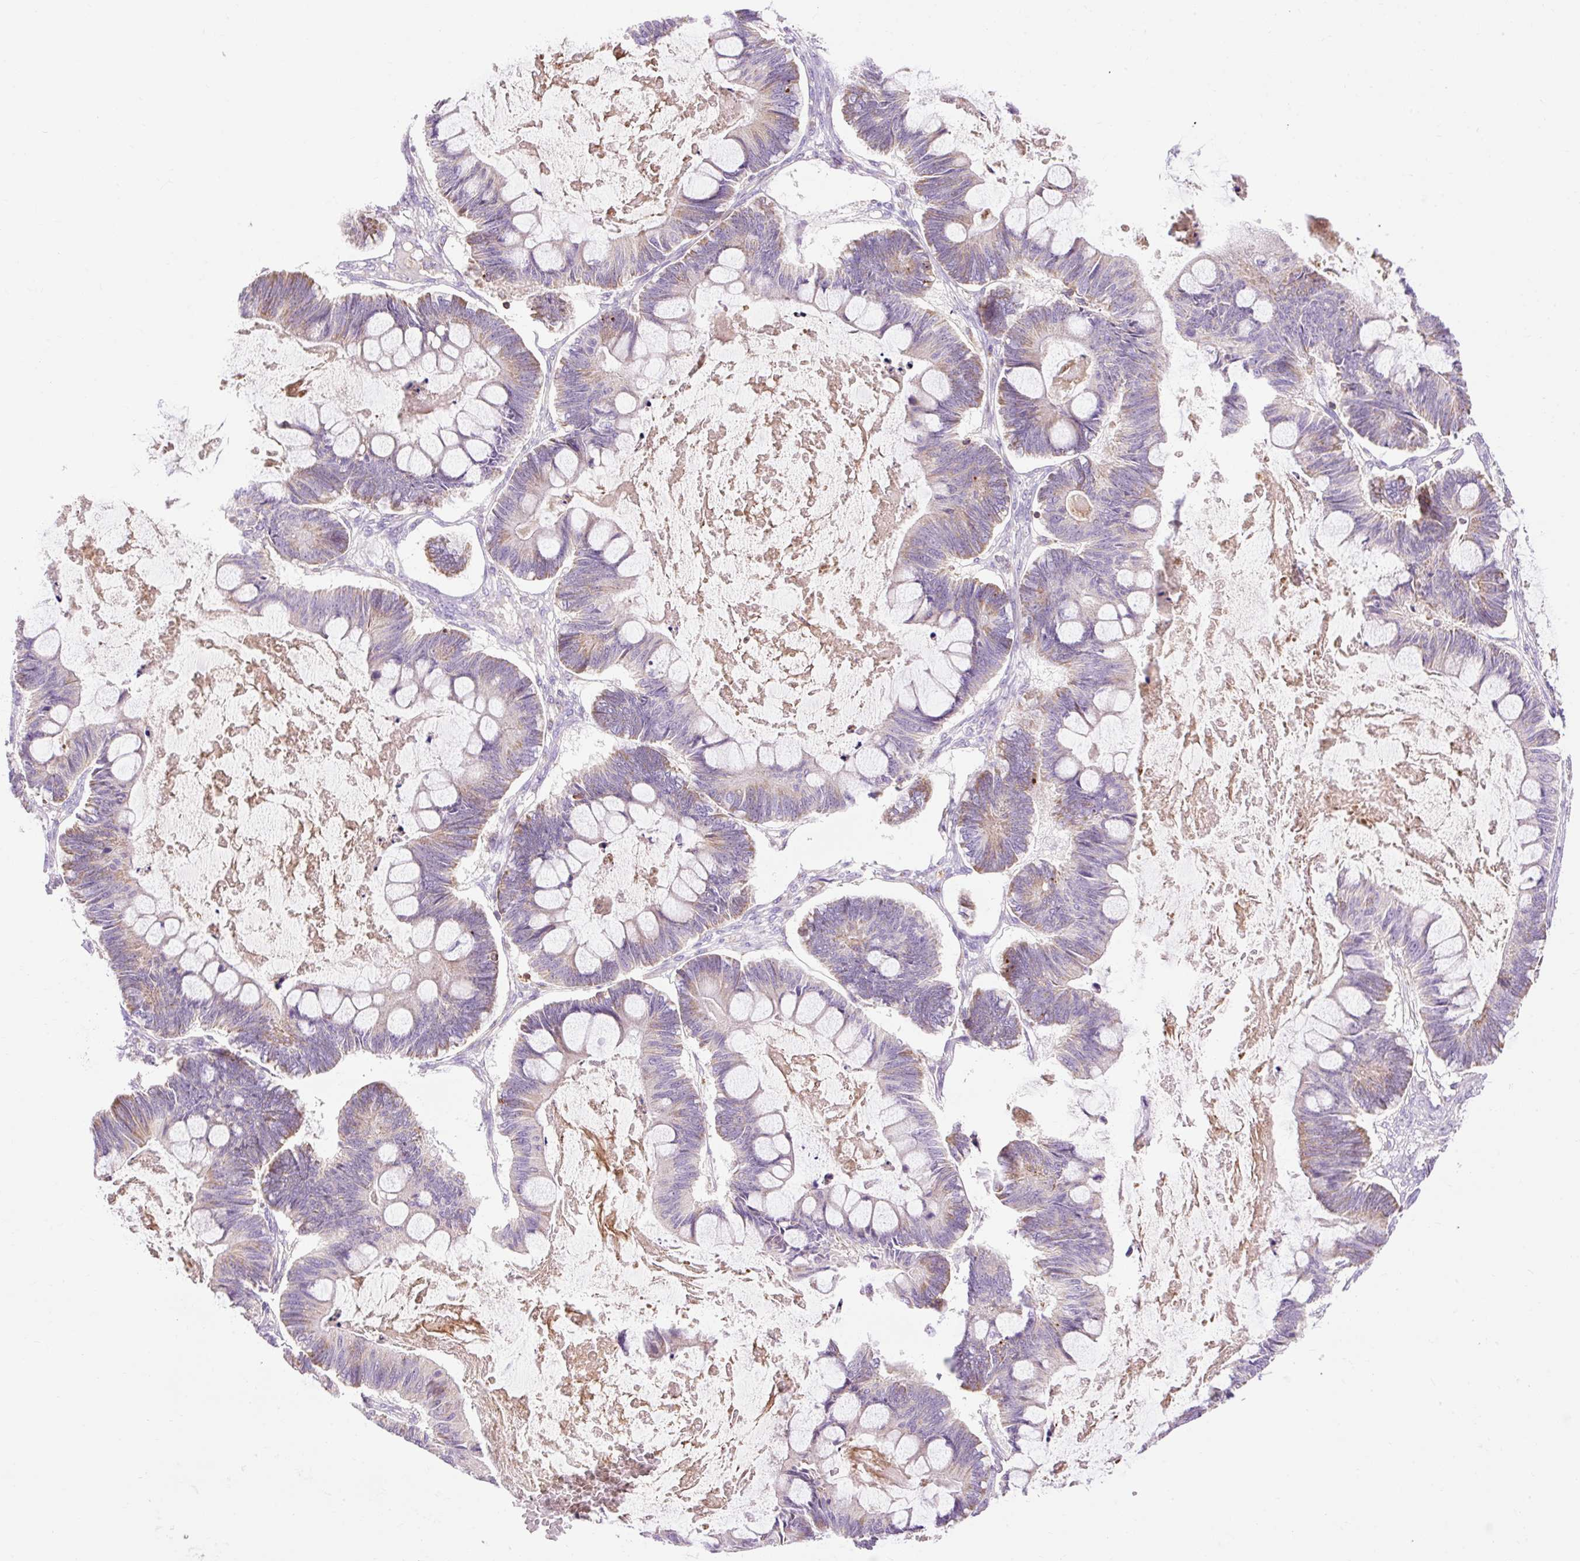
{"staining": {"intensity": "moderate", "quantity": "<25%", "location": "cytoplasmic/membranous"}, "tissue": "ovarian cancer", "cell_type": "Tumor cells", "image_type": "cancer", "snomed": [{"axis": "morphology", "description": "Cystadenocarcinoma, mucinous, NOS"}, {"axis": "topography", "description": "Ovary"}], "caption": "Protein expression by immunohistochemistry reveals moderate cytoplasmic/membranous expression in approximately <25% of tumor cells in ovarian mucinous cystadenocarcinoma. Nuclei are stained in blue.", "gene": "CD83", "patient": {"sex": "female", "age": 61}}